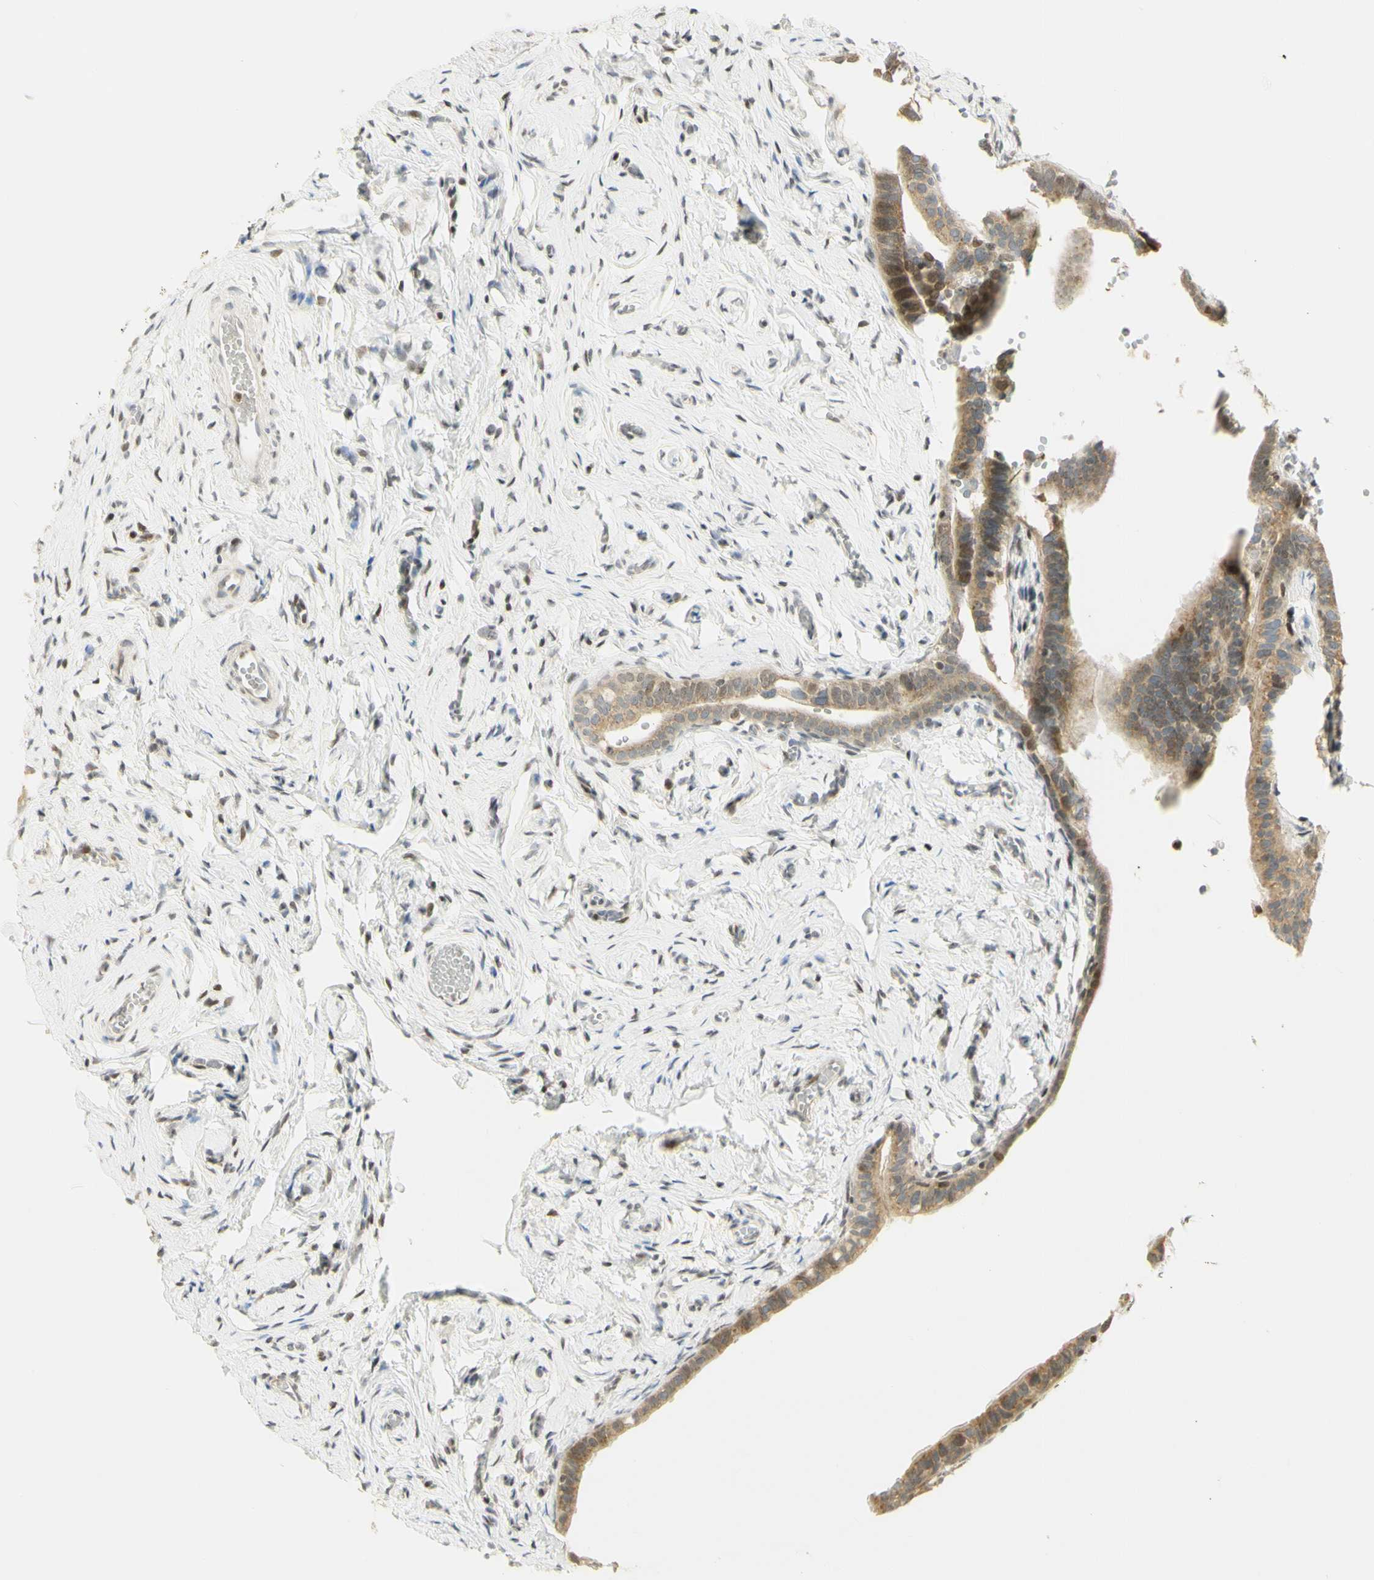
{"staining": {"intensity": "moderate", "quantity": ">75%", "location": "cytoplasmic/membranous,nuclear"}, "tissue": "fallopian tube", "cell_type": "Glandular cells", "image_type": "normal", "snomed": [{"axis": "morphology", "description": "Normal tissue, NOS"}, {"axis": "topography", "description": "Fallopian tube"}], "caption": "Fallopian tube stained for a protein (brown) displays moderate cytoplasmic/membranous,nuclear positive staining in approximately >75% of glandular cells.", "gene": "KIF11", "patient": {"sex": "female", "age": 71}}